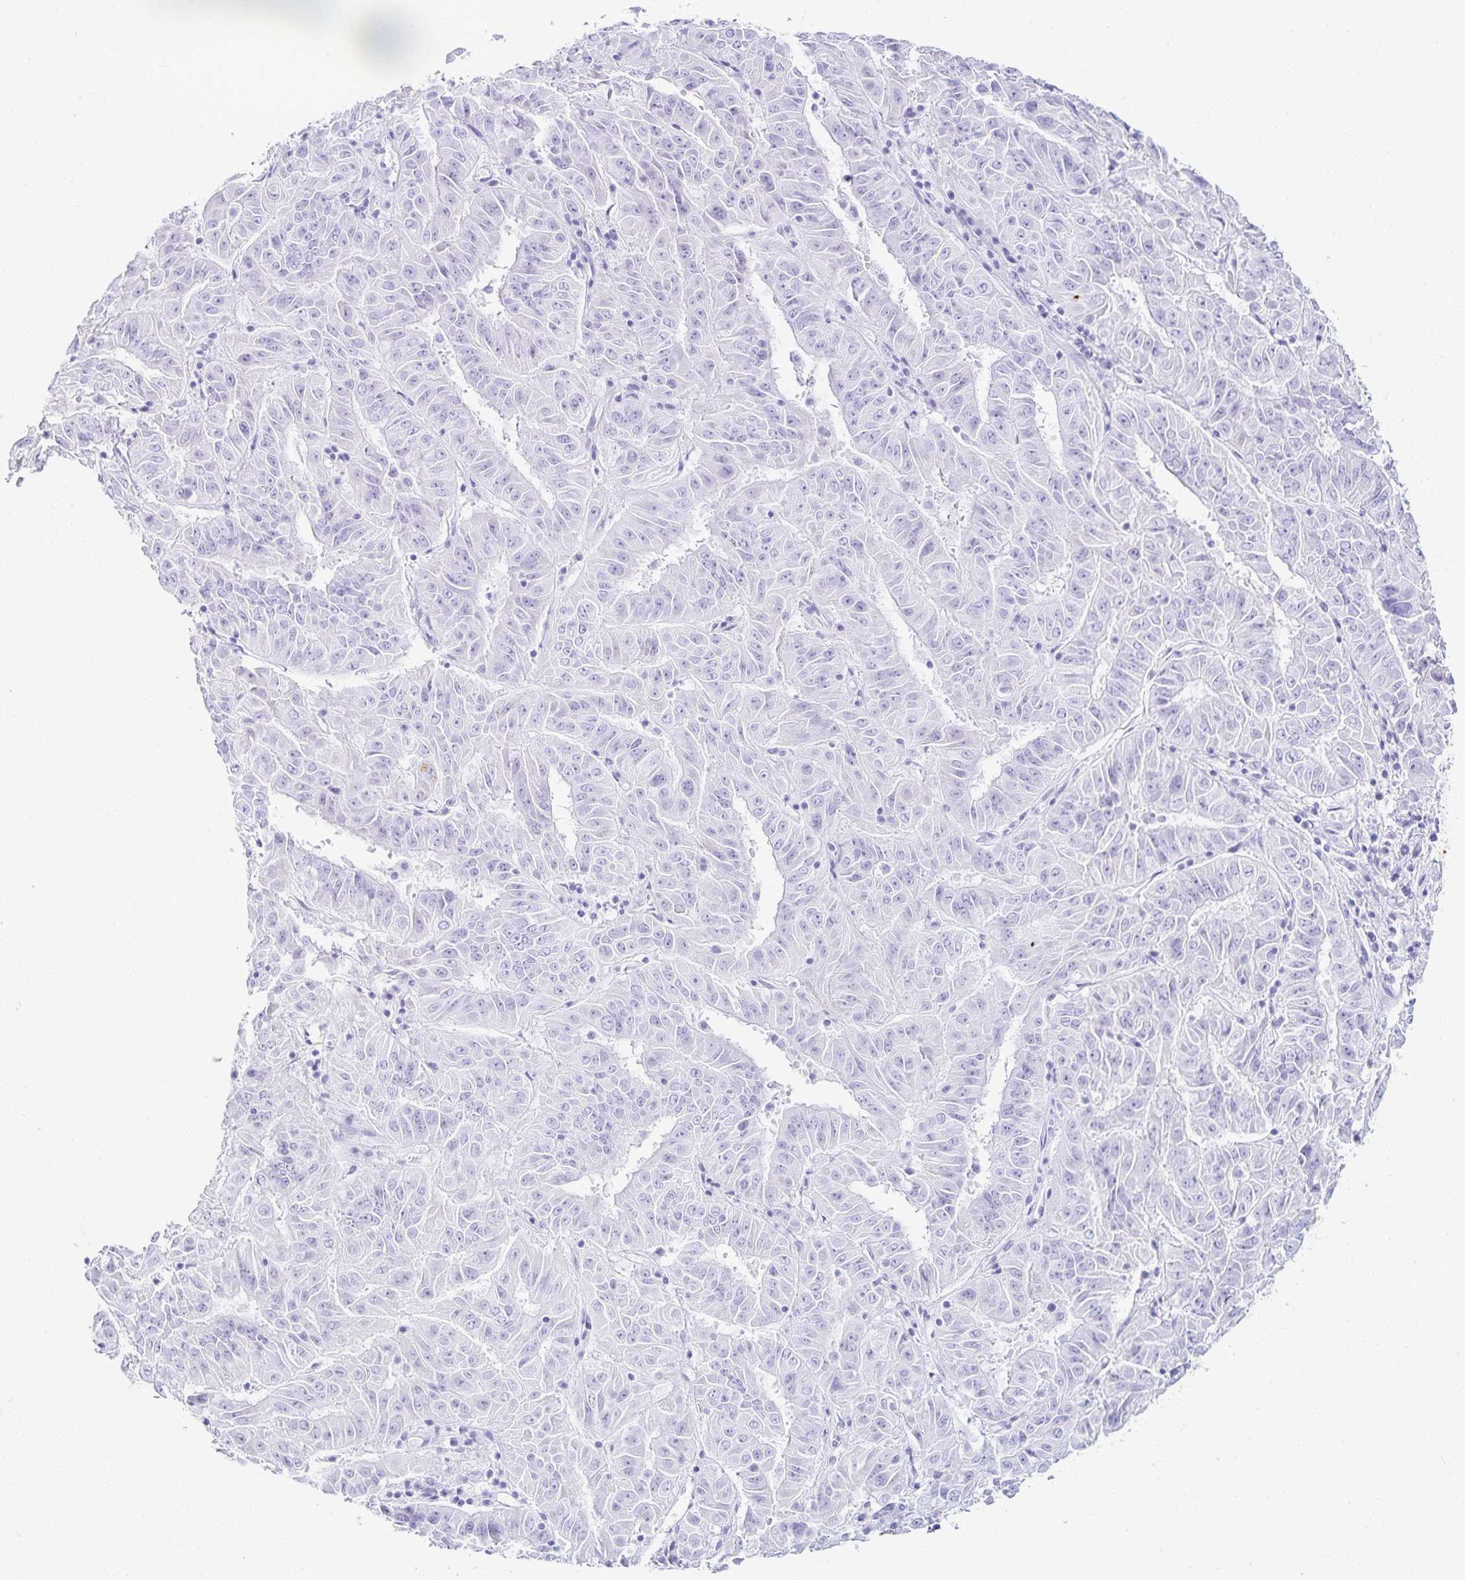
{"staining": {"intensity": "negative", "quantity": "none", "location": "none"}, "tissue": "pancreatic cancer", "cell_type": "Tumor cells", "image_type": "cancer", "snomed": [{"axis": "morphology", "description": "Adenocarcinoma, NOS"}, {"axis": "topography", "description": "Pancreas"}], "caption": "High magnification brightfield microscopy of adenocarcinoma (pancreatic) stained with DAB (brown) and counterstained with hematoxylin (blue): tumor cells show no significant expression.", "gene": "GP2", "patient": {"sex": "male", "age": 63}}